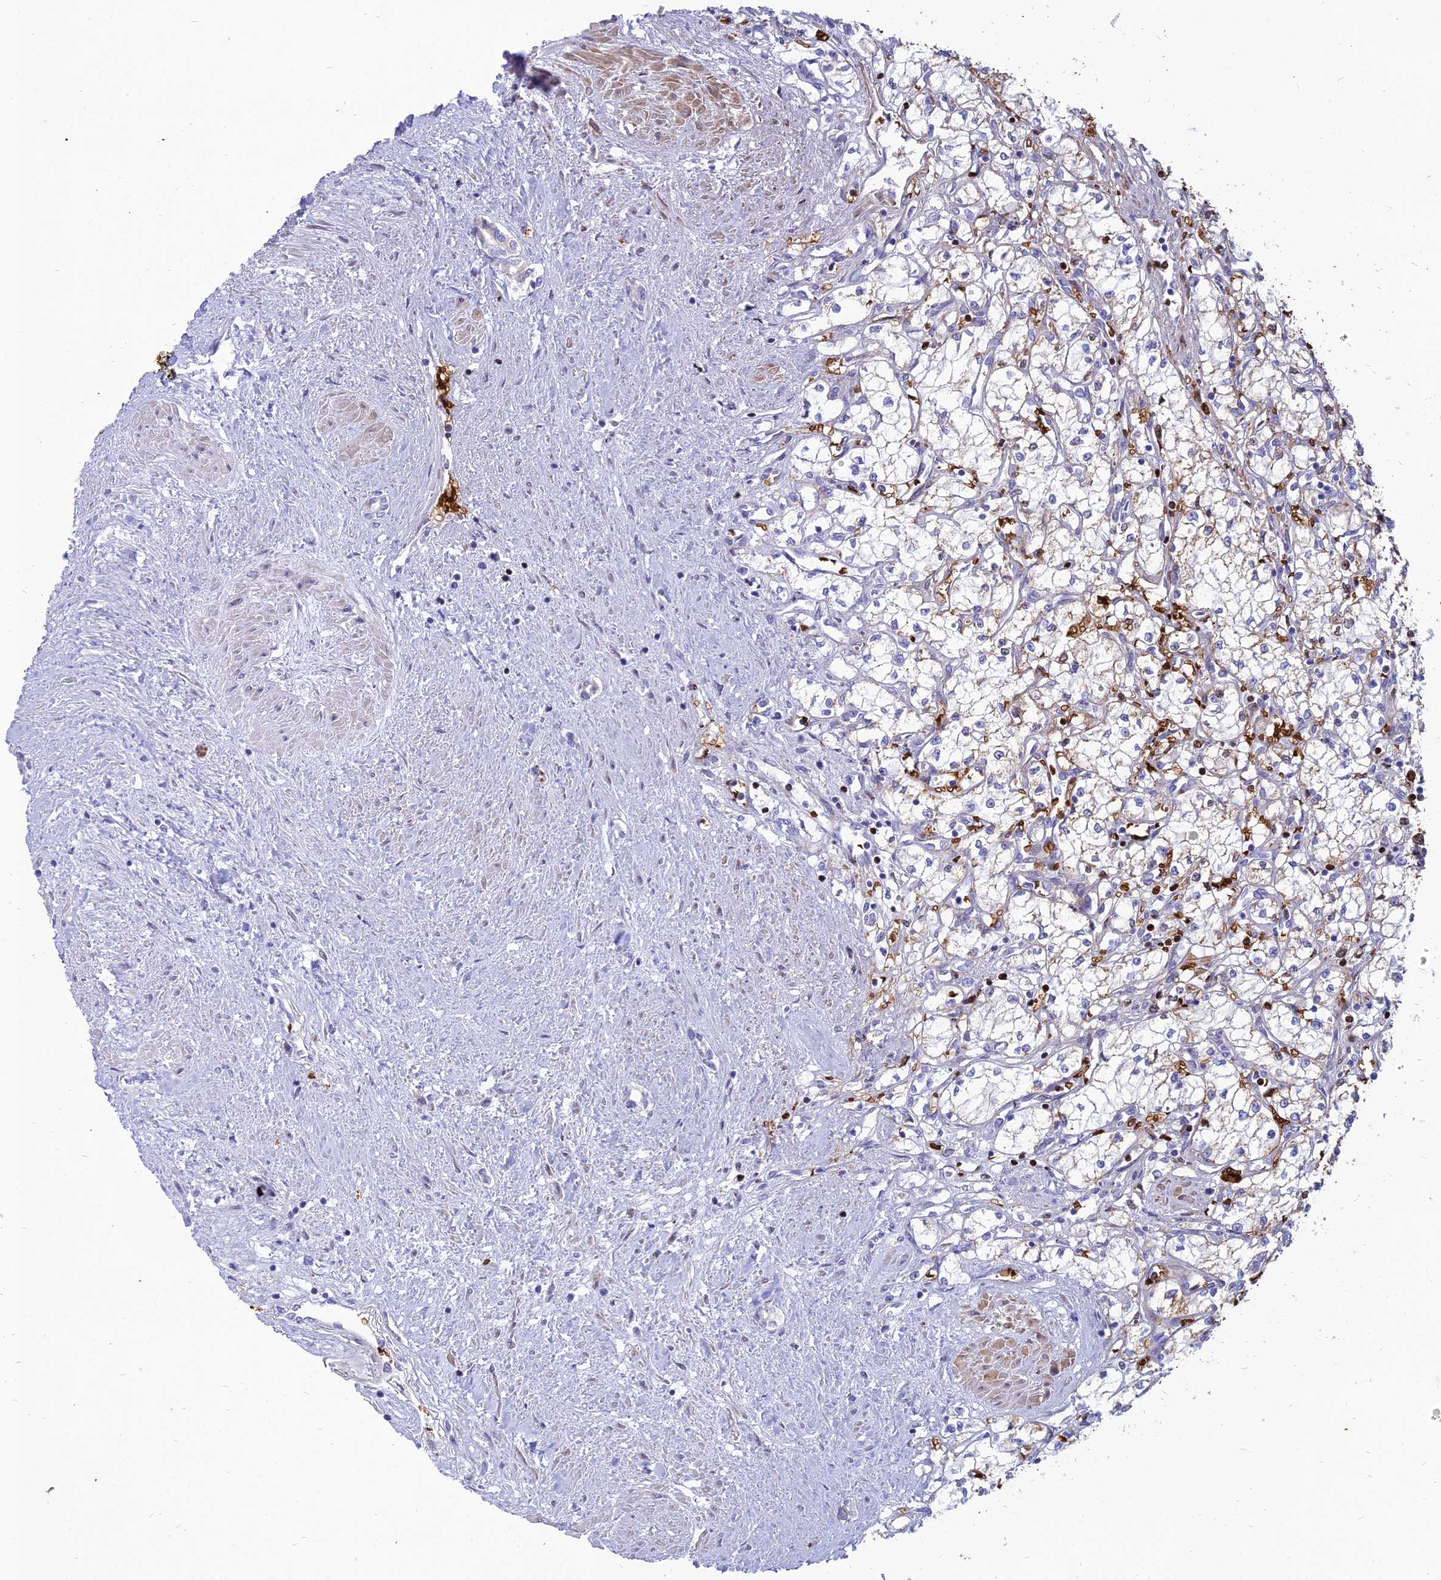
{"staining": {"intensity": "weak", "quantity": "<25%", "location": "cytoplasmic/membranous"}, "tissue": "renal cancer", "cell_type": "Tumor cells", "image_type": "cancer", "snomed": [{"axis": "morphology", "description": "Adenocarcinoma, NOS"}, {"axis": "topography", "description": "Kidney"}], "caption": "Renal cancer (adenocarcinoma) was stained to show a protein in brown. There is no significant expression in tumor cells.", "gene": "HHAT", "patient": {"sex": "male", "age": 59}}